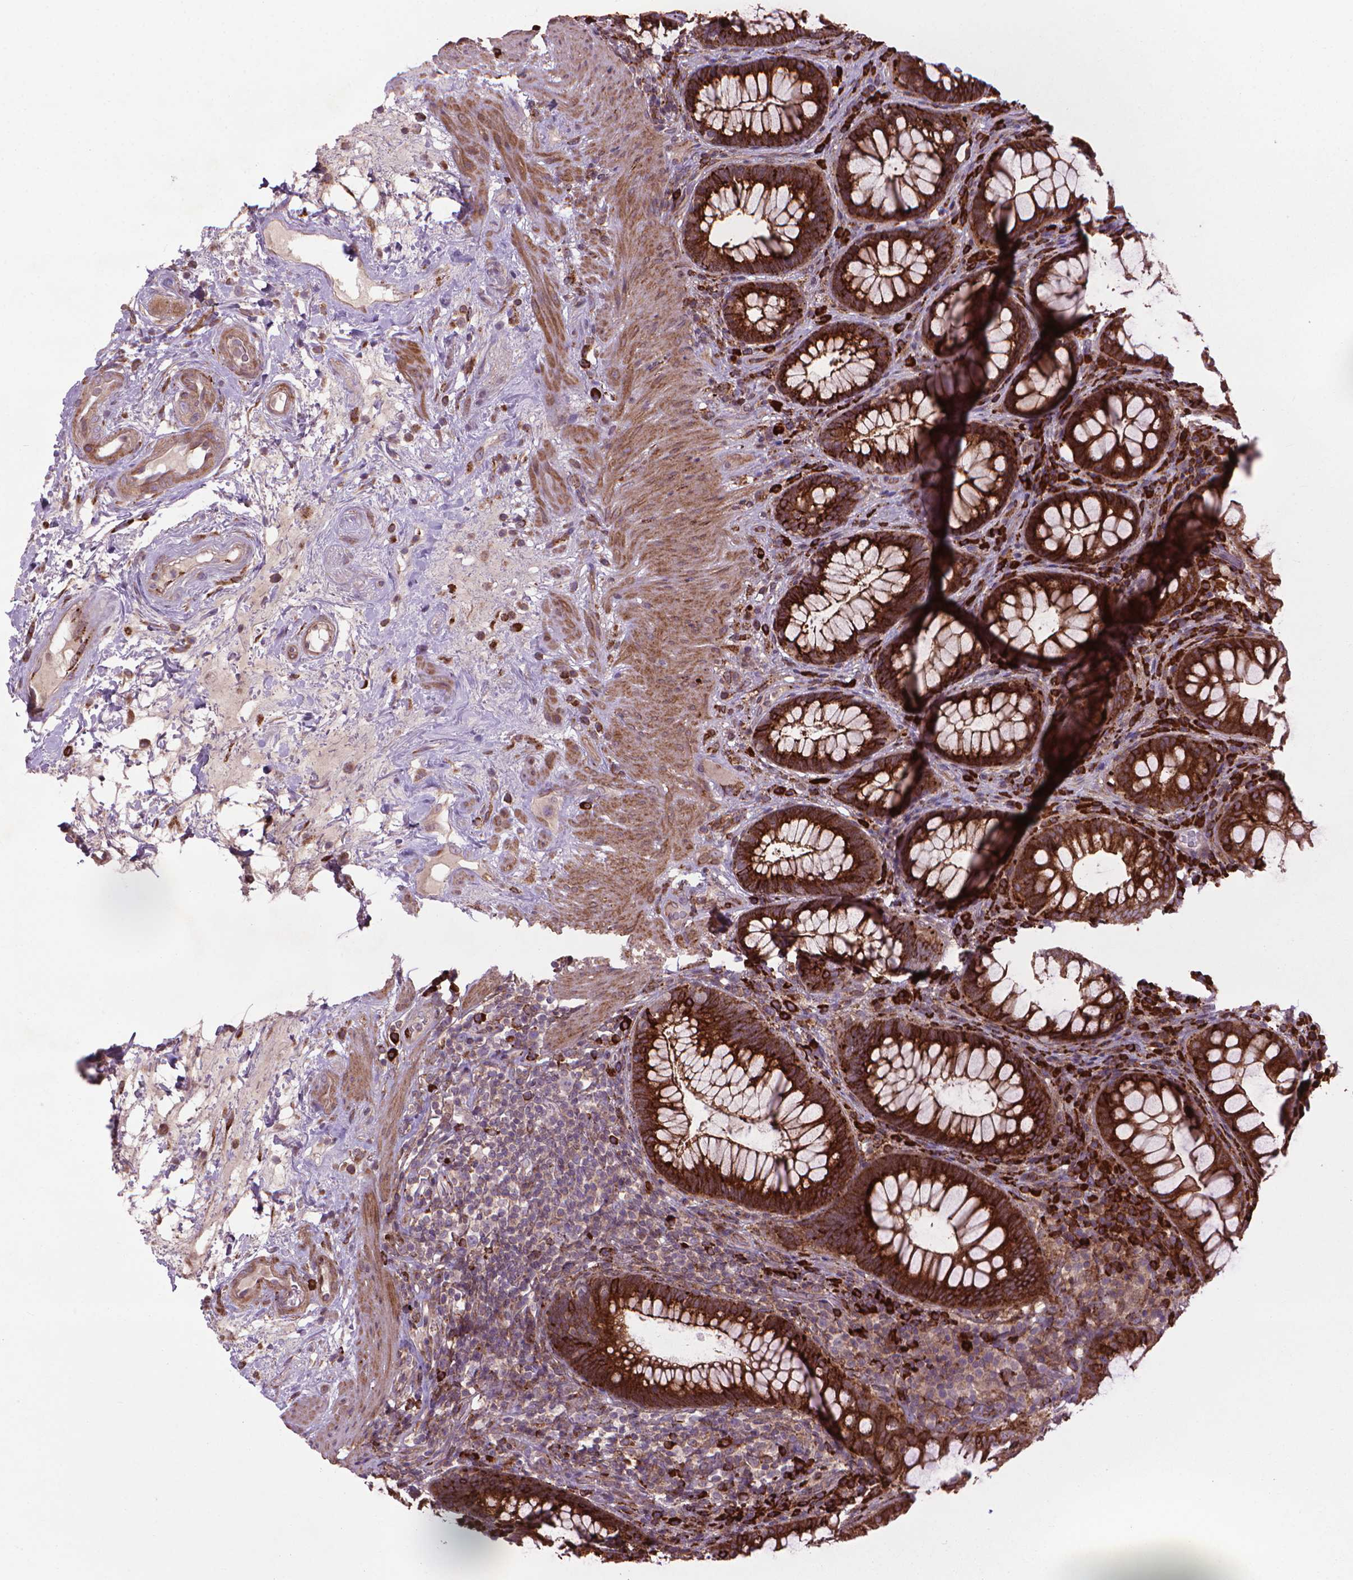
{"staining": {"intensity": "strong", "quantity": ">75%", "location": "cytoplasmic/membranous"}, "tissue": "rectum", "cell_type": "Glandular cells", "image_type": "normal", "snomed": [{"axis": "morphology", "description": "Normal tissue, NOS"}, {"axis": "topography", "description": "Rectum"}], "caption": "Immunohistochemistry (IHC) (DAB (3,3'-diaminobenzidine)) staining of unremarkable rectum reveals strong cytoplasmic/membranous protein staining in approximately >75% of glandular cells. (brown staining indicates protein expression, while blue staining denotes nuclei).", "gene": "MYH14", "patient": {"sex": "male", "age": 72}}